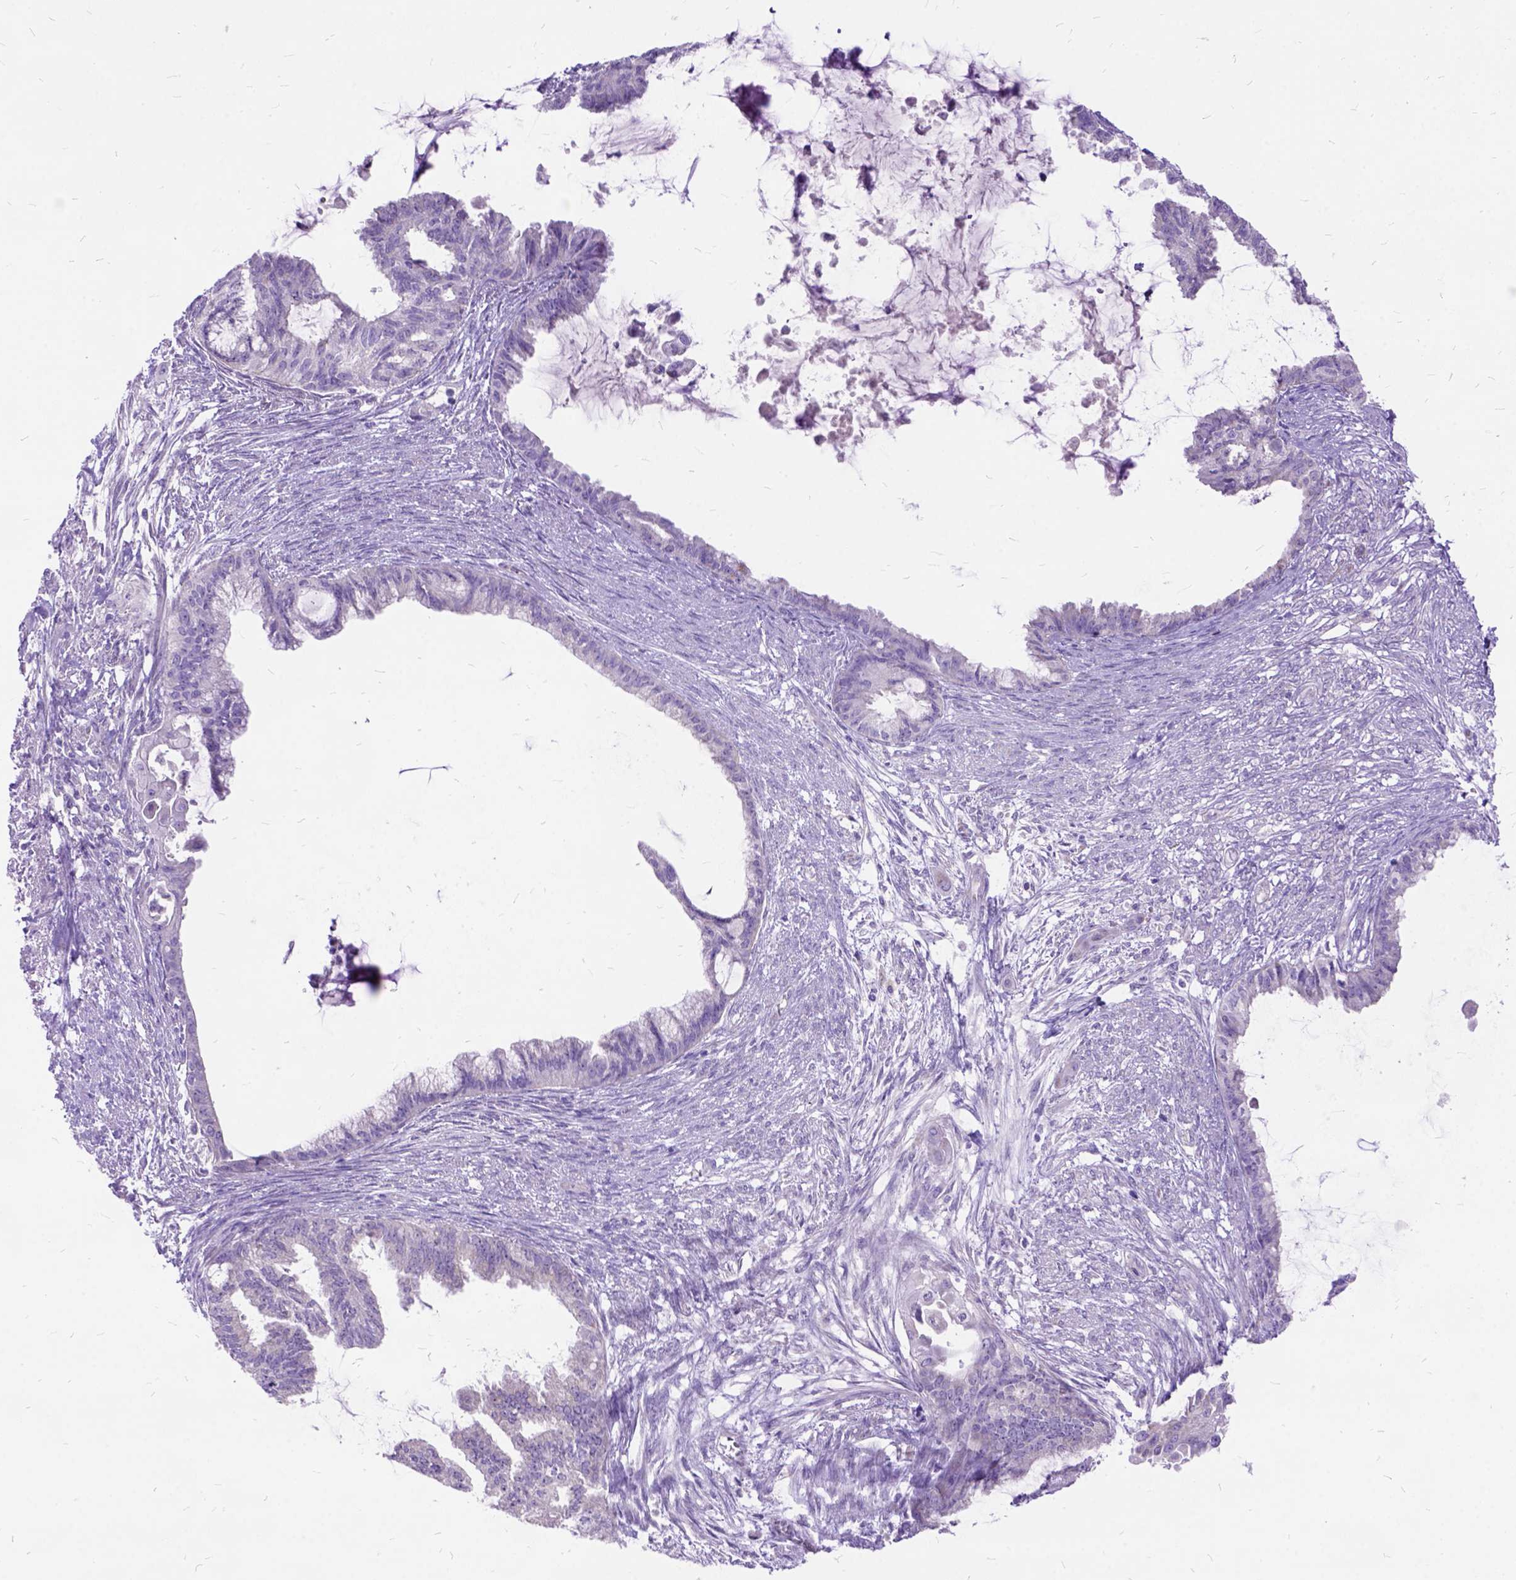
{"staining": {"intensity": "negative", "quantity": "none", "location": "none"}, "tissue": "endometrial cancer", "cell_type": "Tumor cells", "image_type": "cancer", "snomed": [{"axis": "morphology", "description": "Adenocarcinoma, NOS"}, {"axis": "topography", "description": "Endometrium"}], "caption": "The image displays no significant positivity in tumor cells of adenocarcinoma (endometrial).", "gene": "CTAG2", "patient": {"sex": "female", "age": 86}}